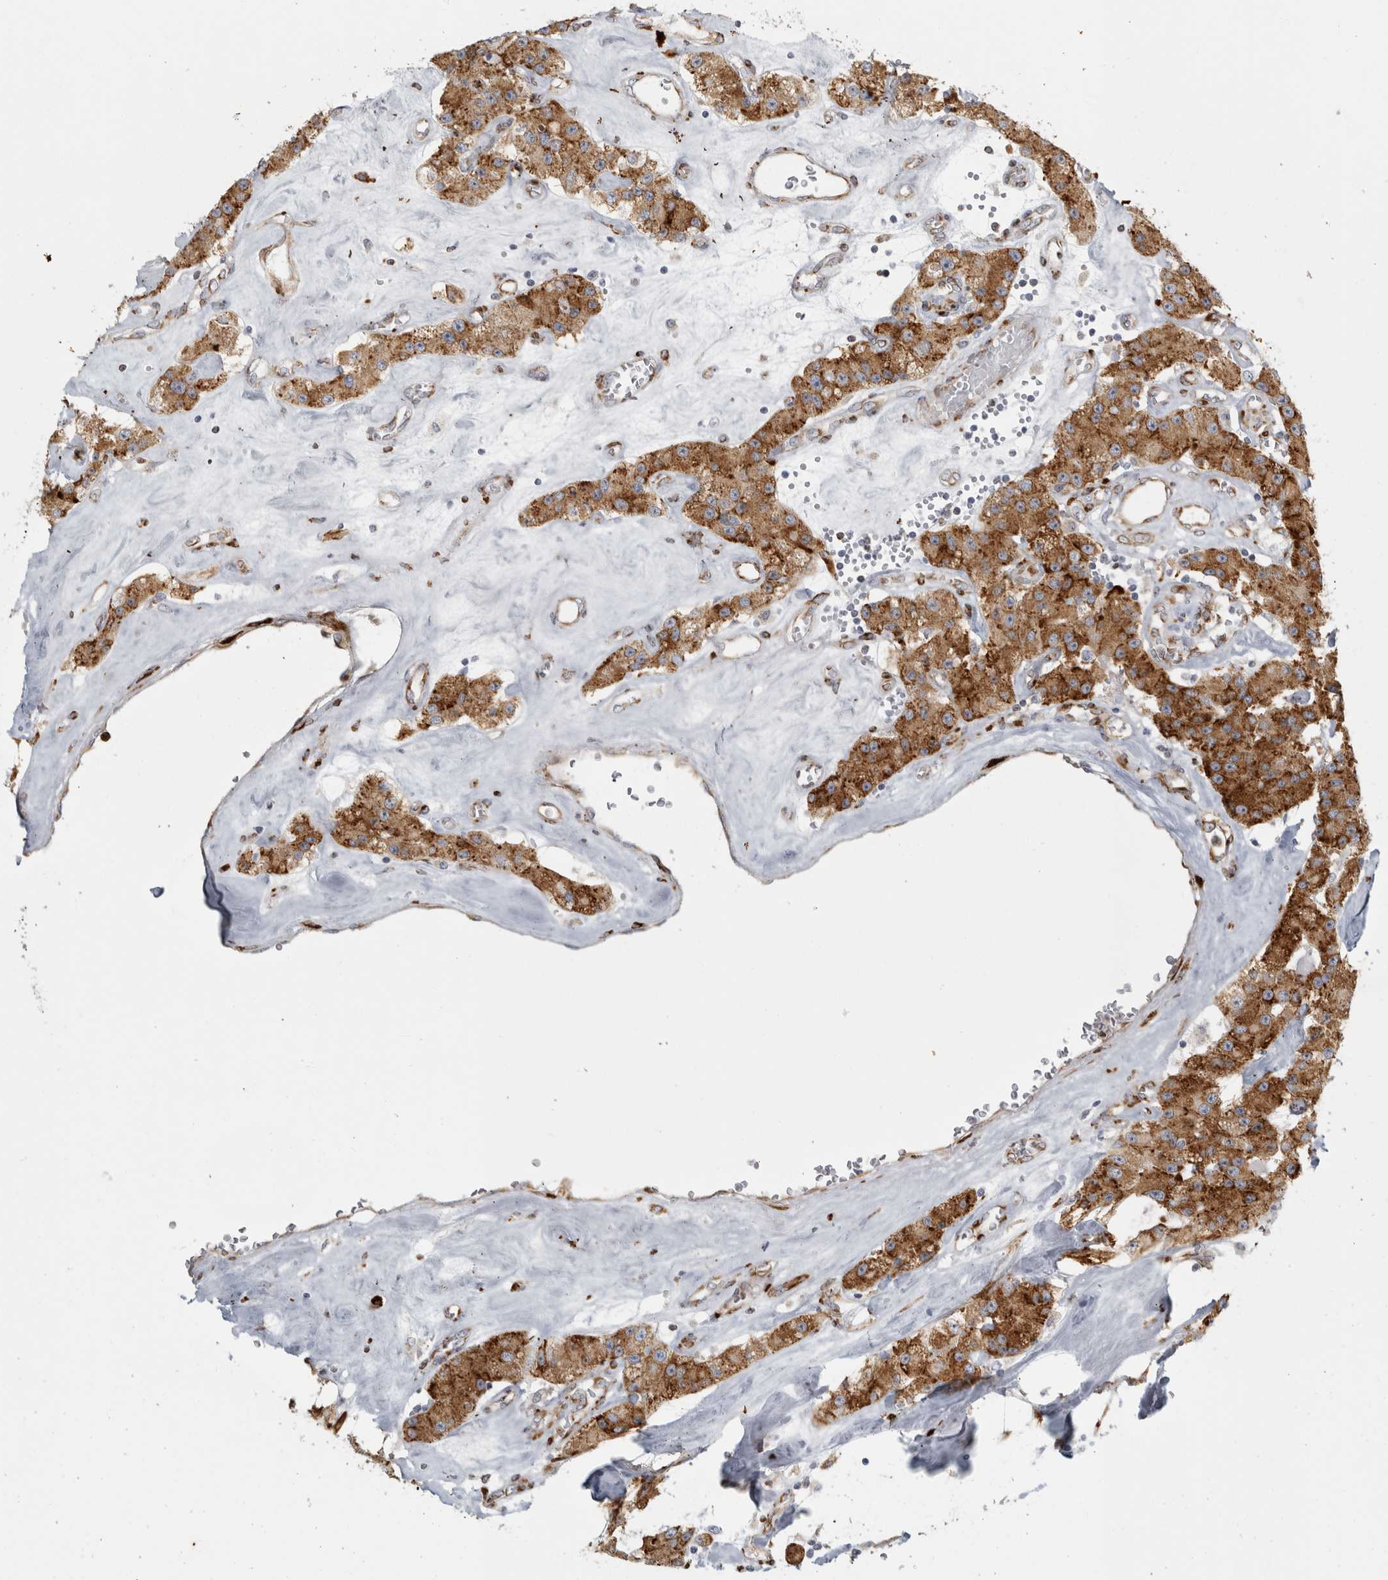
{"staining": {"intensity": "strong", "quantity": ">75%", "location": "cytoplasmic/membranous"}, "tissue": "carcinoid", "cell_type": "Tumor cells", "image_type": "cancer", "snomed": [{"axis": "morphology", "description": "Carcinoid, malignant, NOS"}, {"axis": "topography", "description": "Pancreas"}], "caption": "This image shows carcinoid stained with IHC to label a protein in brown. The cytoplasmic/membranous of tumor cells show strong positivity for the protein. Nuclei are counter-stained blue.", "gene": "OSTN", "patient": {"sex": "male", "age": 41}}